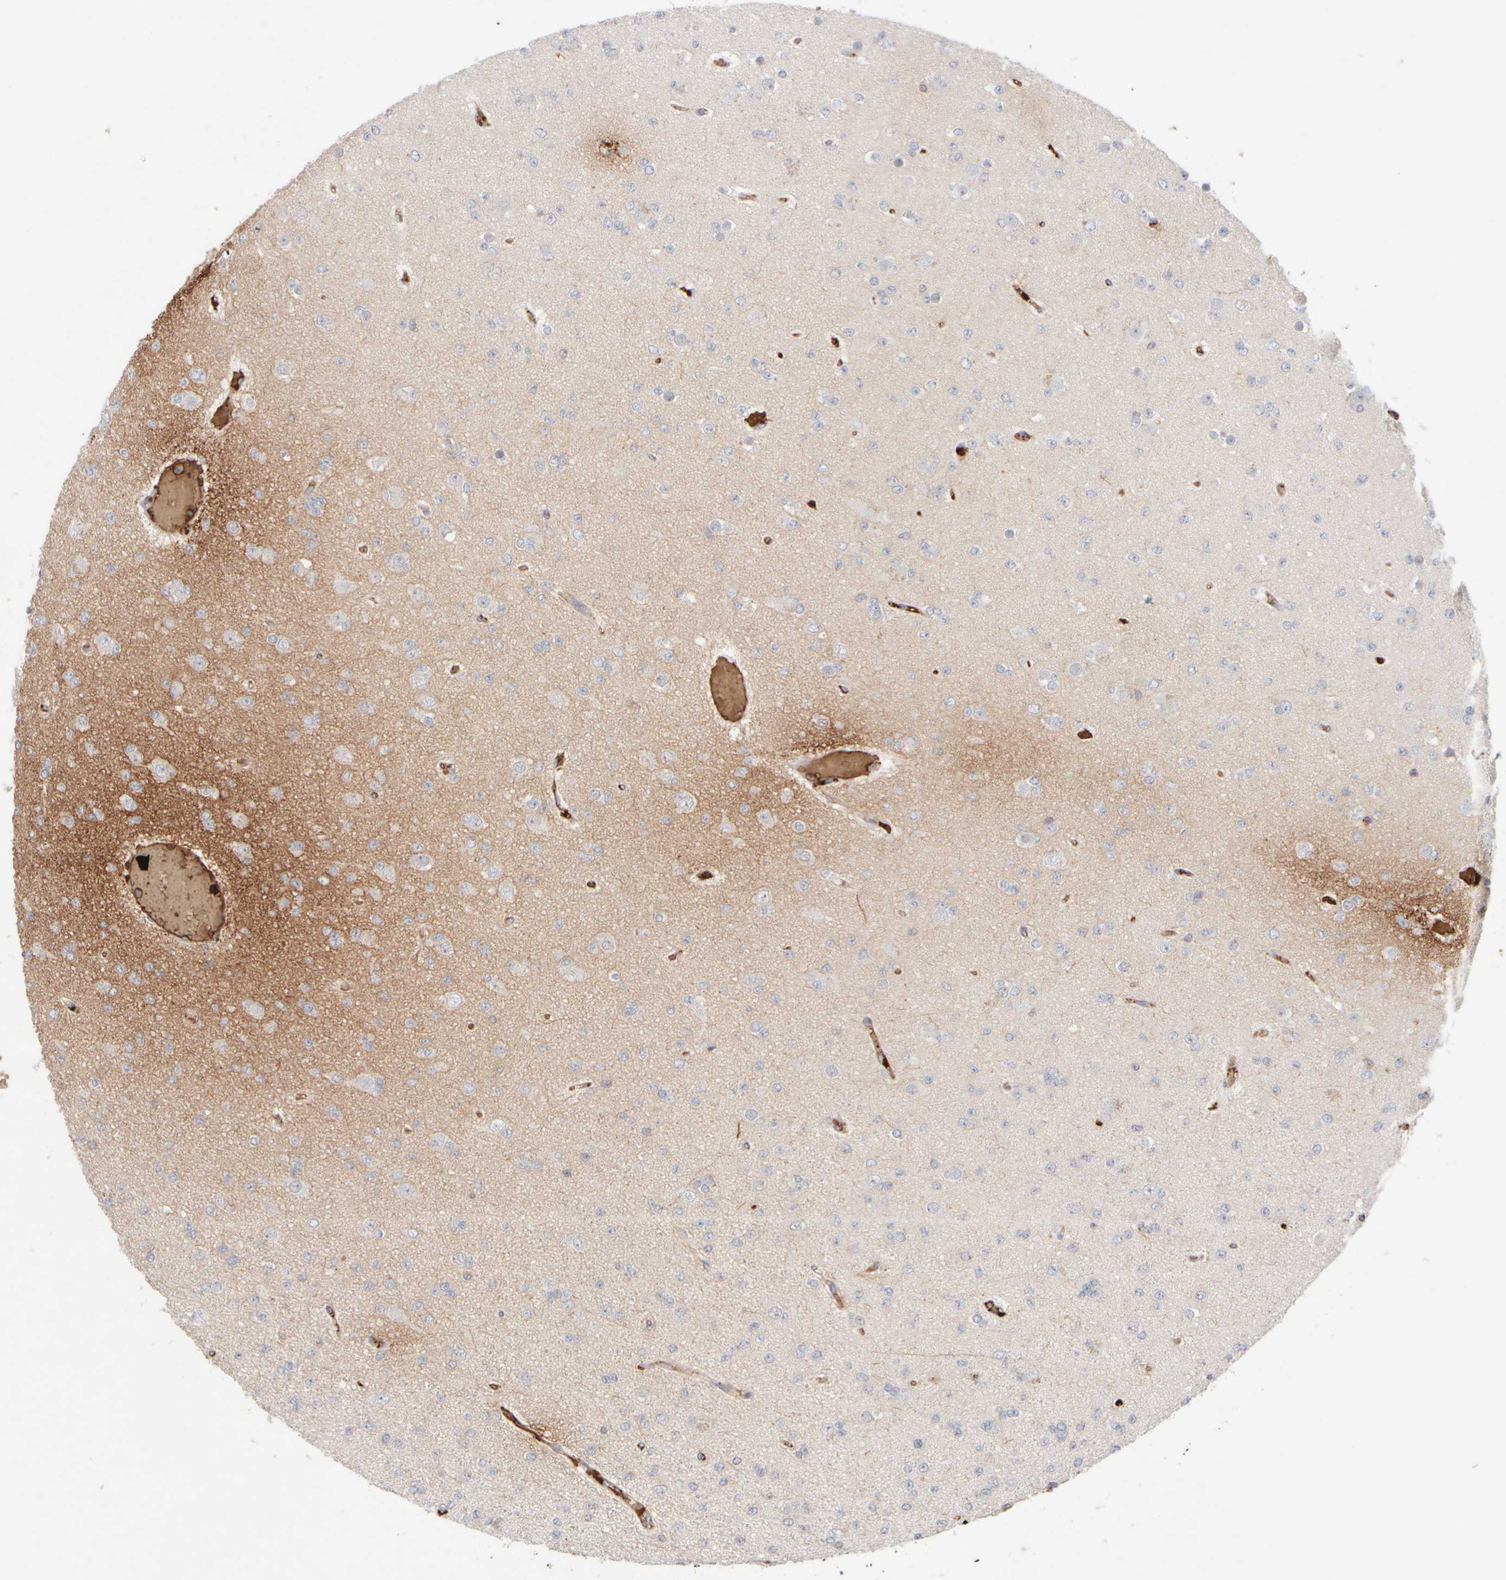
{"staining": {"intensity": "negative", "quantity": "none", "location": "none"}, "tissue": "glioma", "cell_type": "Tumor cells", "image_type": "cancer", "snomed": [{"axis": "morphology", "description": "Glioma, malignant, Low grade"}, {"axis": "topography", "description": "Brain"}], "caption": "This is a photomicrograph of IHC staining of malignant glioma (low-grade), which shows no positivity in tumor cells.", "gene": "MST1", "patient": {"sex": "female", "age": 22}}